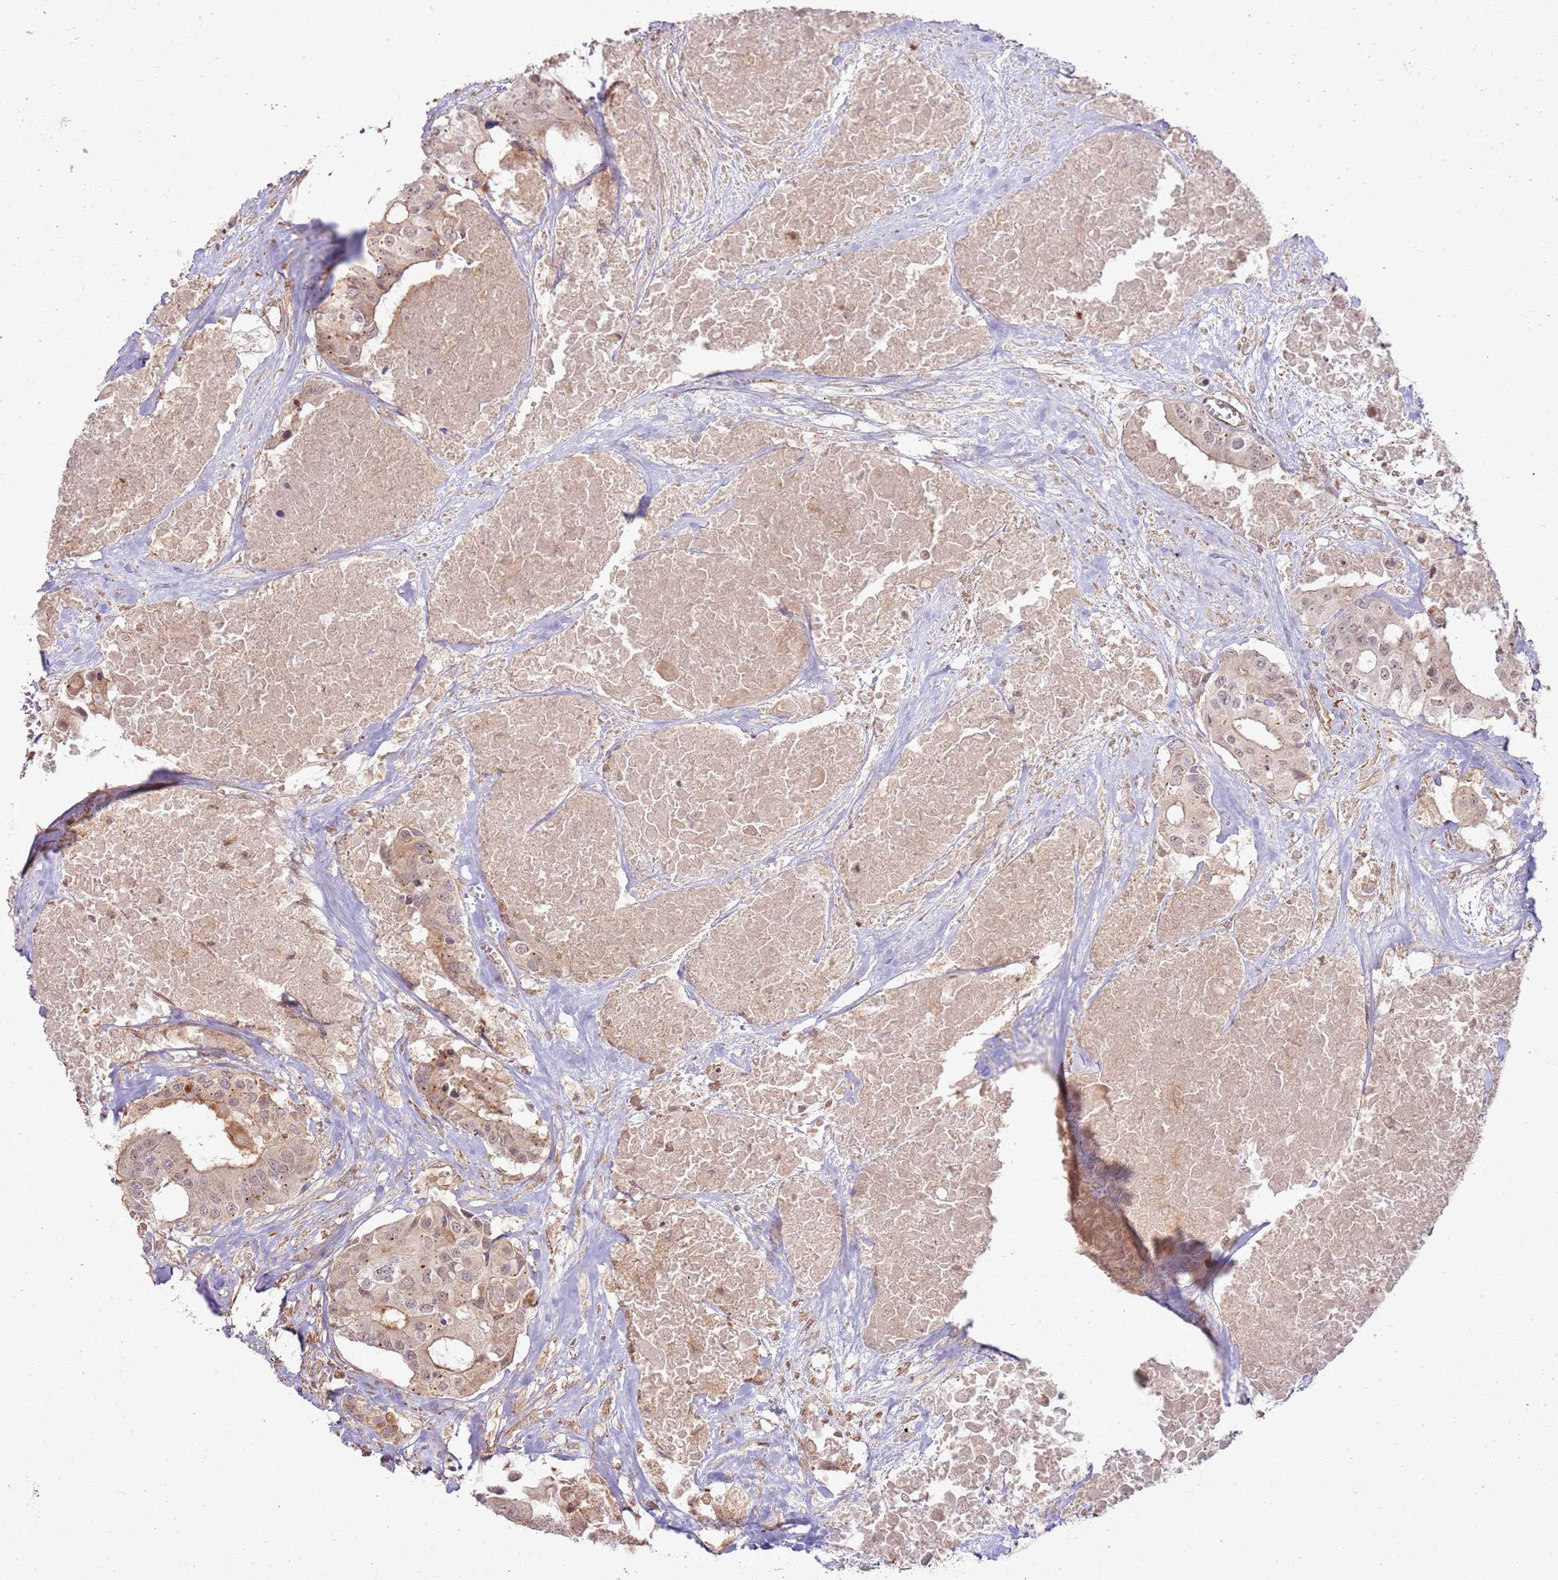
{"staining": {"intensity": "weak", "quantity": ">75%", "location": "cytoplasmic/membranous,nuclear"}, "tissue": "colorectal cancer", "cell_type": "Tumor cells", "image_type": "cancer", "snomed": [{"axis": "morphology", "description": "Adenocarcinoma, NOS"}, {"axis": "topography", "description": "Colon"}], "caption": "Protein positivity by immunohistochemistry (IHC) demonstrates weak cytoplasmic/membranous and nuclear positivity in about >75% of tumor cells in colorectal adenocarcinoma. Nuclei are stained in blue.", "gene": "ZNF623", "patient": {"sex": "male", "age": 77}}